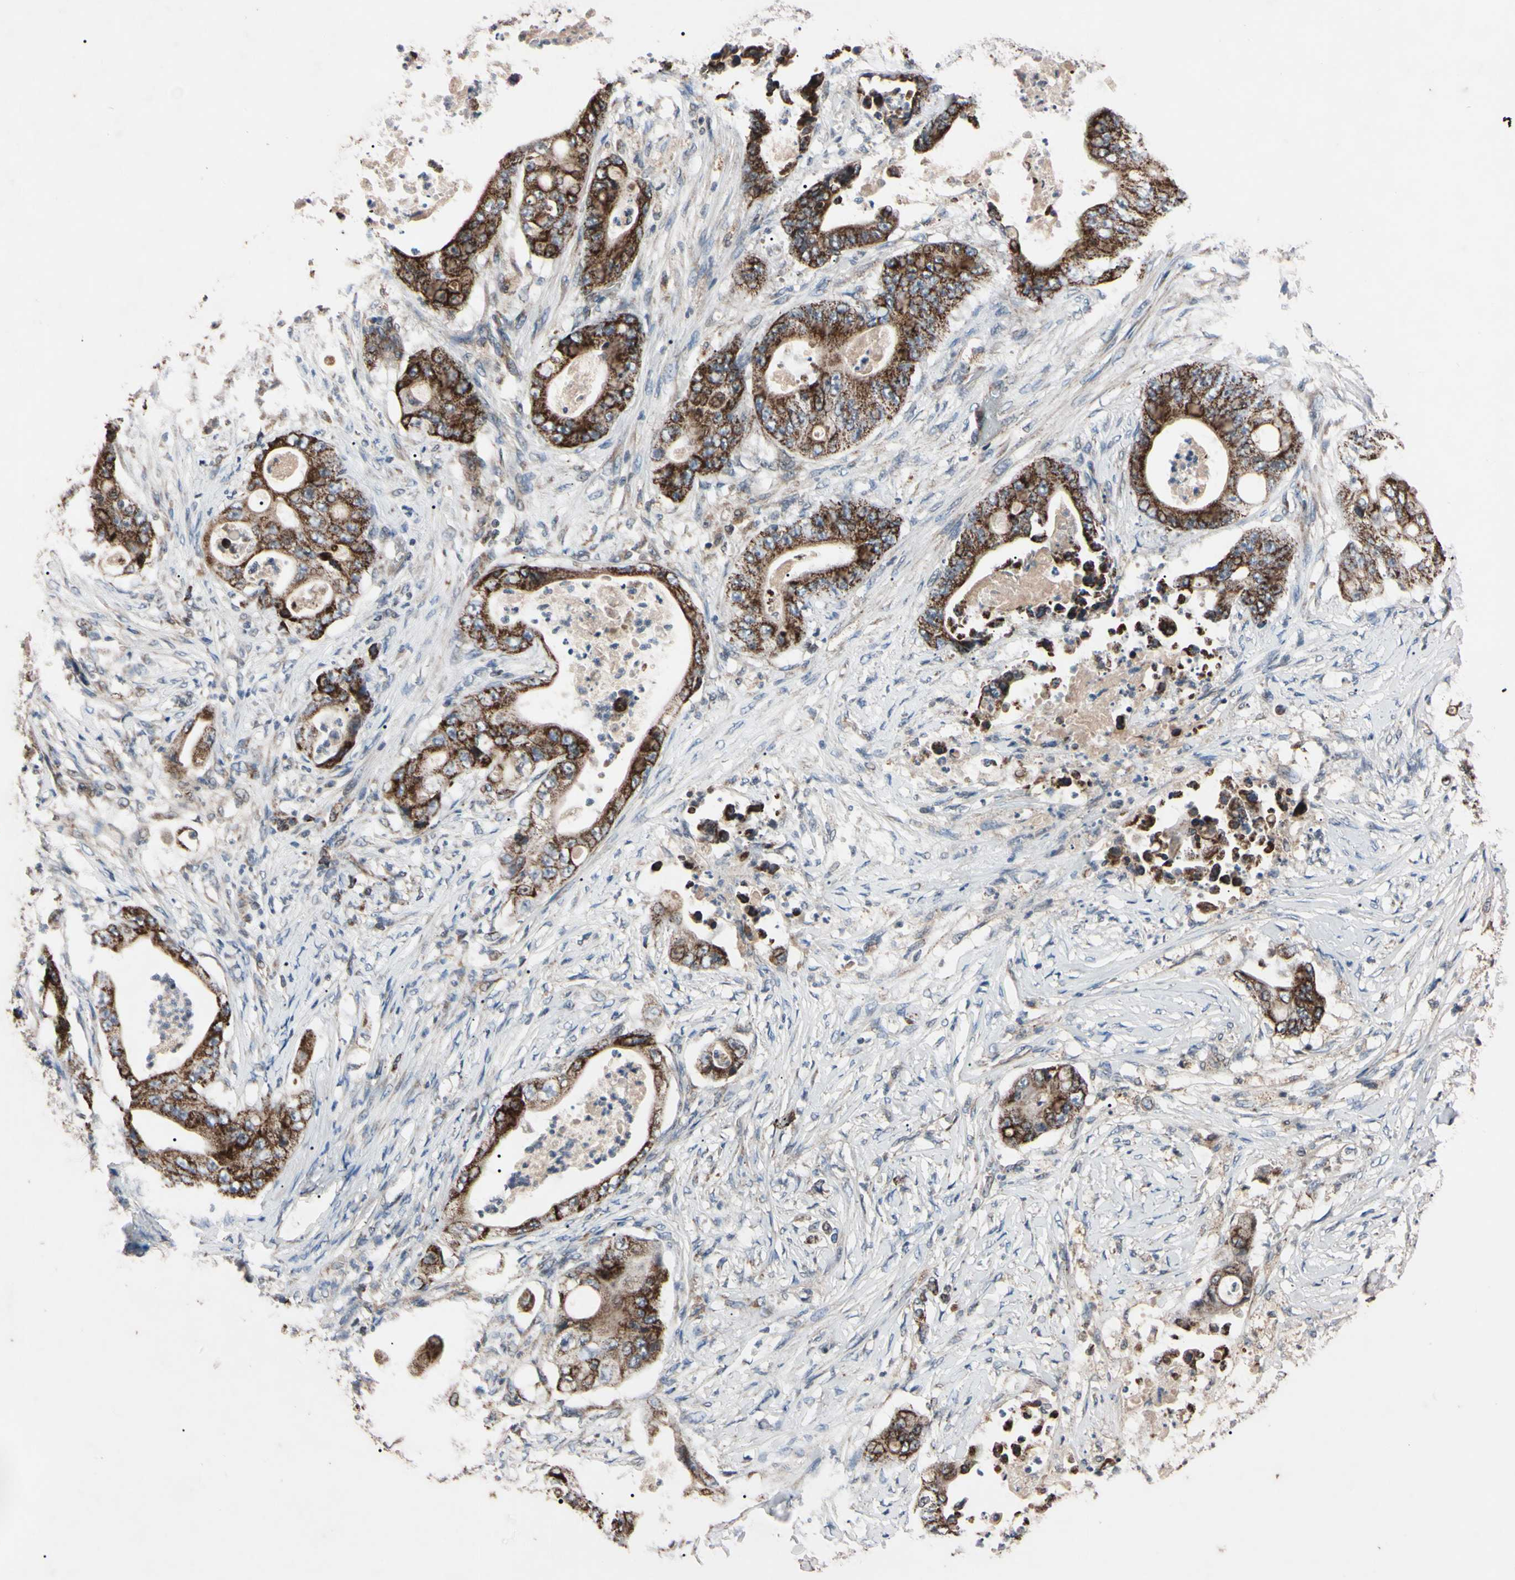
{"staining": {"intensity": "strong", "quantity": ">75%", "location": "cytoplasmic/membranous"}, "tissue": "stomach cancer", "cell_type": "Tumor cells", "image_type": "cancer", "snomed": [{"axis": "morphology", "description": "Adenocarcinoma, NOS"}, {"axis": "topography", "description": "Stomach"}], "caption": "Immunohistochemistry of adenocarcinoma (stomach) shows high levels of strong cytoplasmic/membranous staining in approximately >75% of tumor cells.", "gene": "TNFRSF1A", "patient": {"sex": "female", "age": 73}}